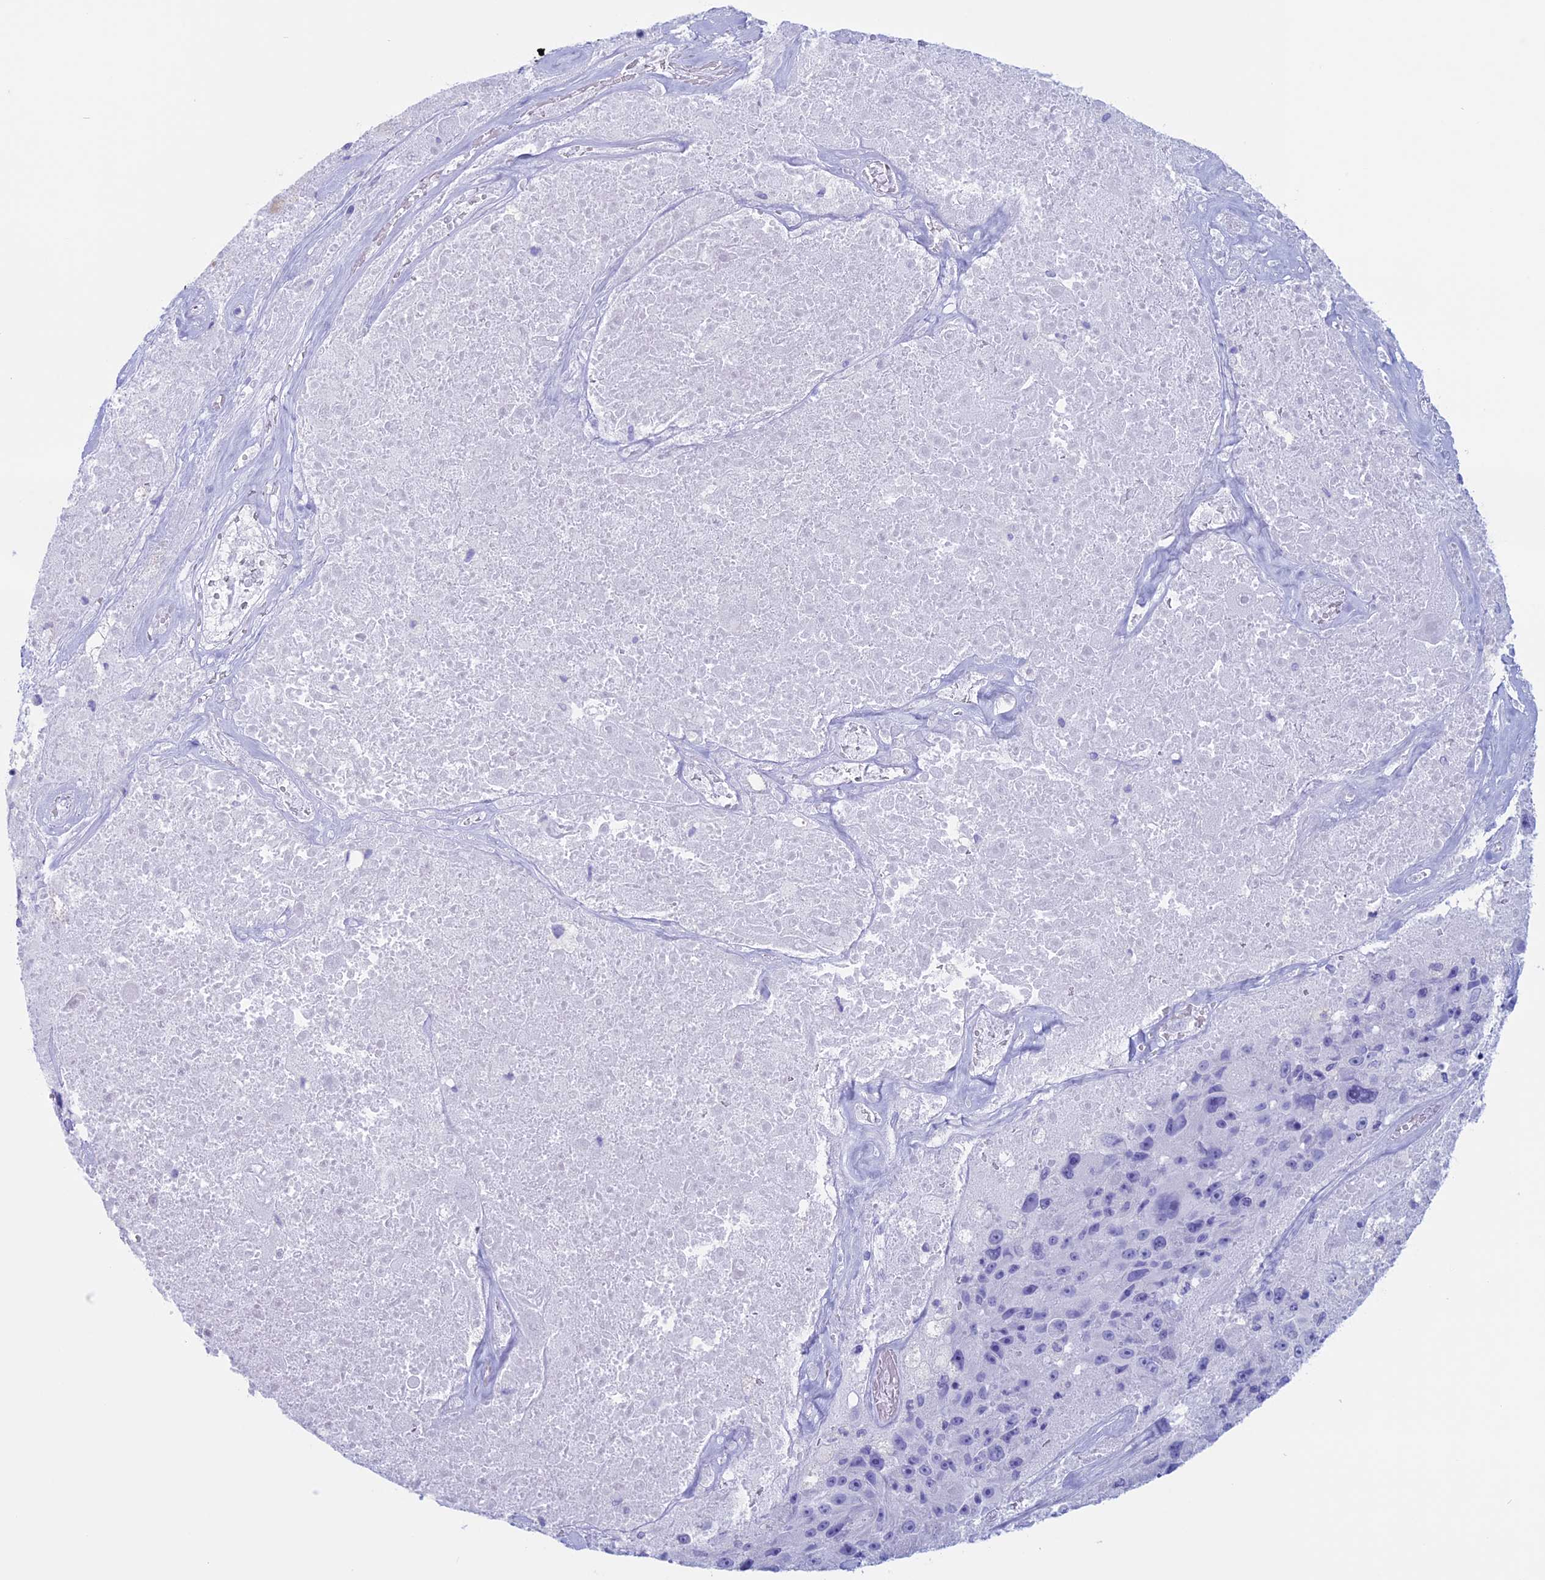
{"staining": {"intensity": "negative", "quantity": "none", "location": "none"}, "tissue": "melanoma", "cell_type": "Tumor cells", "image_type": "cancer", "snomed": [{"axis": "morphology", "description": "Malignant melanoma, Metastatic site"}, {"axis": "topography", "description": "Lymph node"}], "caption": "This micrograph is of melanoma stained with IHC to label a protein in brown with the nuclei are counter-stained blue. There is no staining in tumor cells. (Brightfield microscopy of DAB immunohistochemistry (IHC) at high magnification).", "gene": "RP1", "patient": {"sex": "male", "age": 62}}